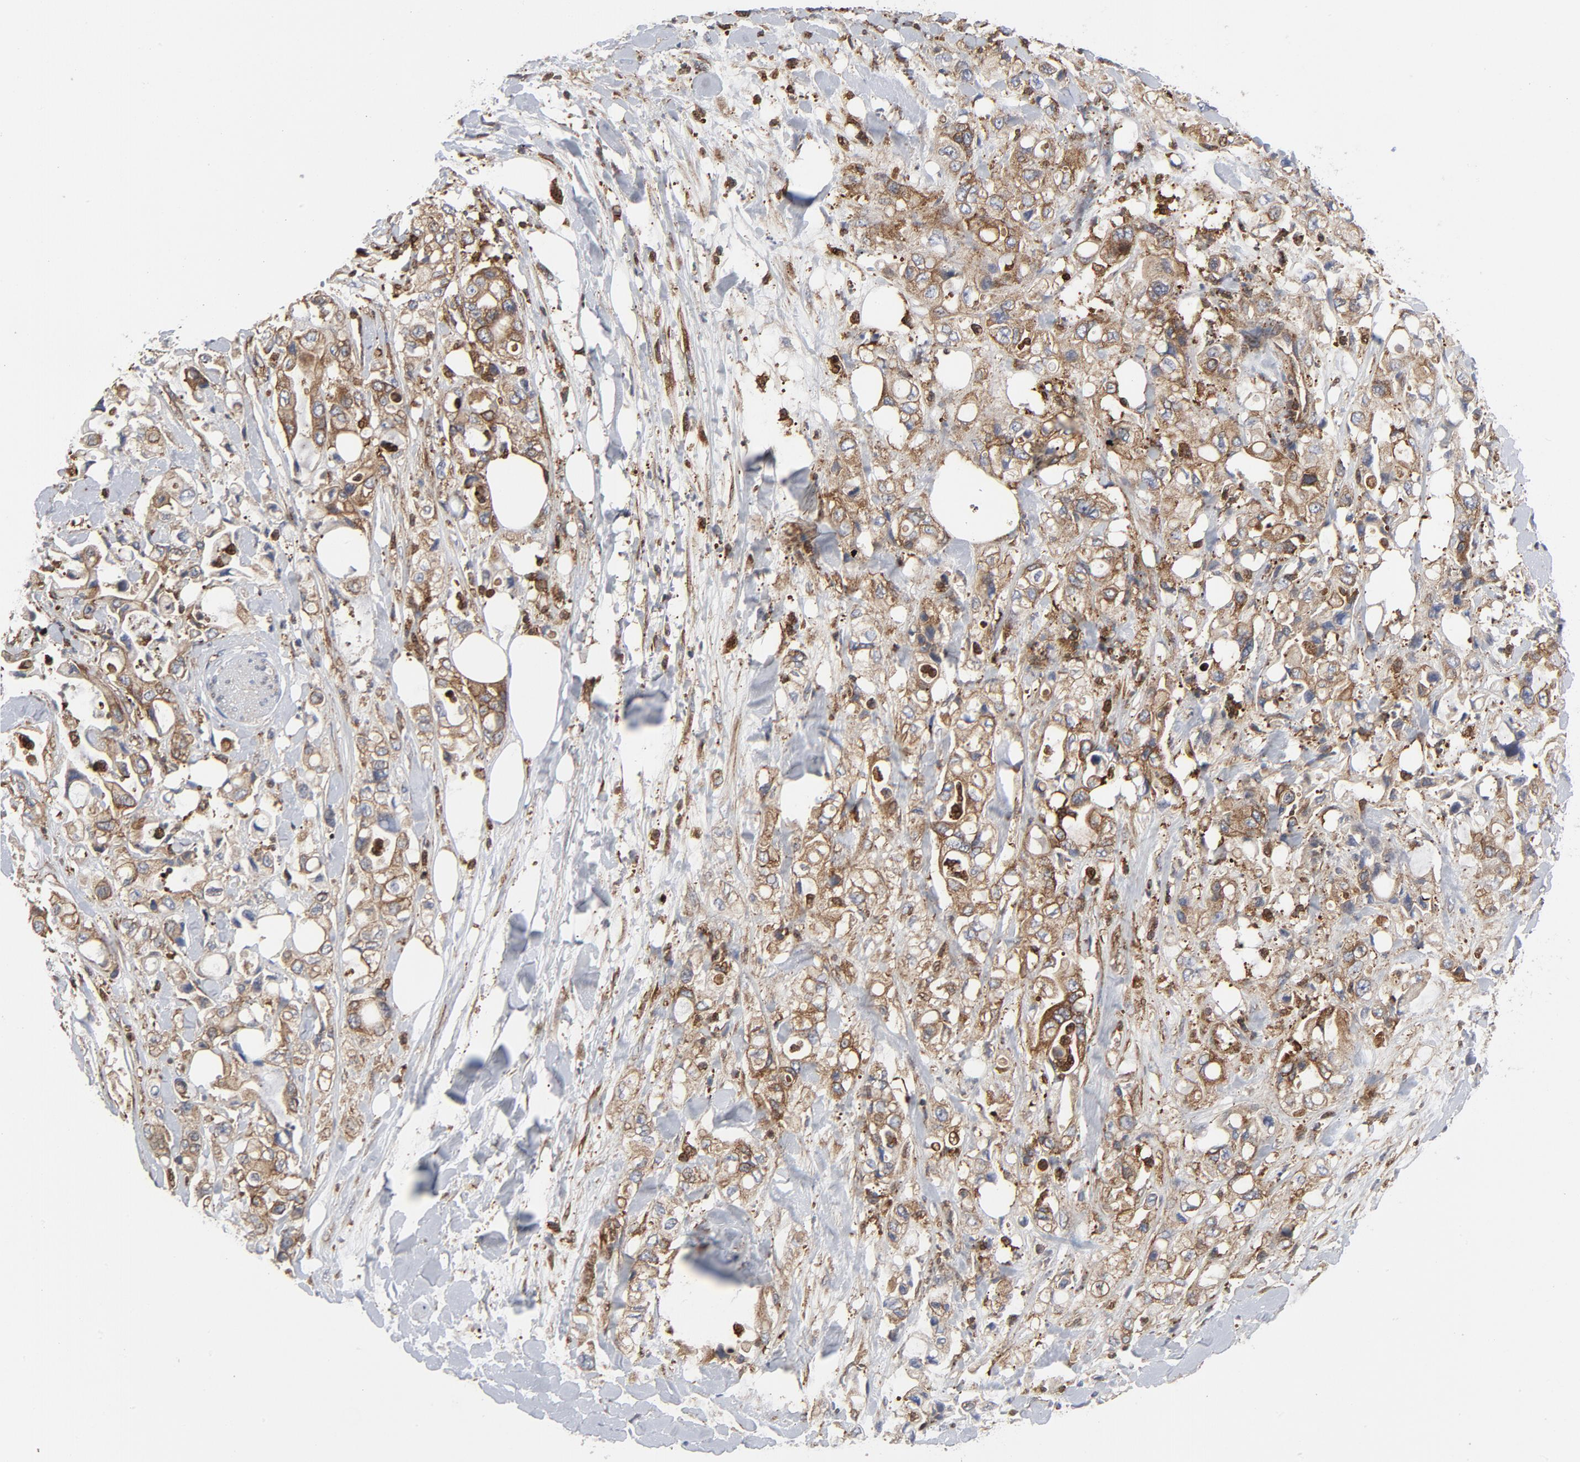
{"staining": {"intensity": "moderate", "quantity": ">75%", "location": "cytoplasmic/membranous"}, "tissue": "pancreatic cancer", "cell_type": "Tumor cells", "image_type": "cancer", "snomed": [{"axis": "morphology", "description": "Adenocarcinoma, NOS"}, {"axis": "topography", "description": "Pancreas"}], "caption": "A brown stain labels moderate cytoplasmic/membranous positivity of a protein in human adenocarcinoma (pancreatic) tumor cells. Using DAB (3,3'-diaminobenzidine) (brown) and hematoxylin (blue) stains, captured at high magnification using brightfield microscopy.", "gene": "YES1", "patient": {"sex": "male", "age": 70}}